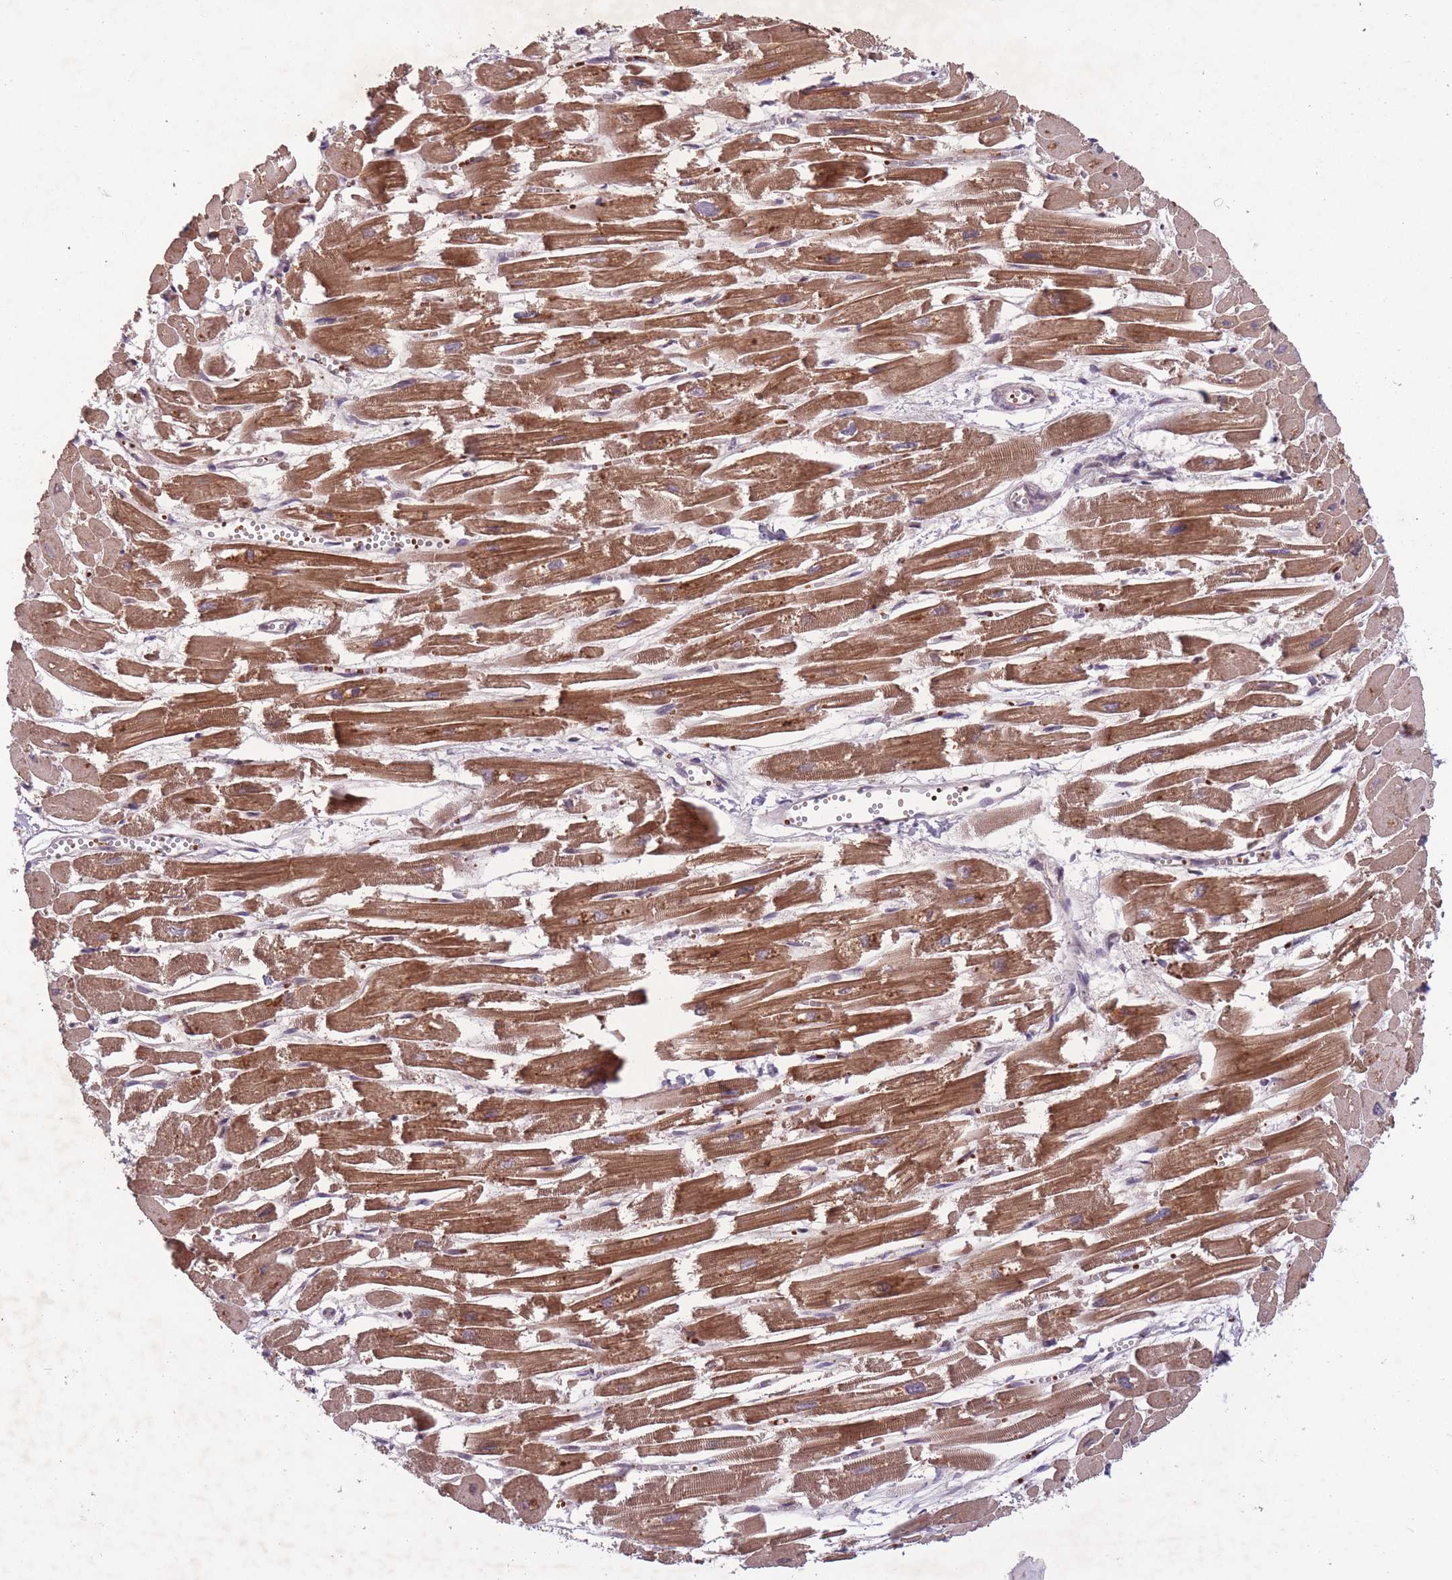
{"staining": {"intensity": "strong", "quantity": ">75%", "location": "cytoplasmic/membranous"}, "tissue": "heart muscle", "cell_type": "Cardiomyocytes", "image_type": "normal", "snomed": [{"axis": "morphology", "description": "Normal tissue, NOS"}, {"axis": "topography", "description": "Heart"}], "caption": "Protein positivity by immunohistochemistry shows strong cytoplasmic/membranous expression in about >75% of cardiomyocytes in normal heart muscle.", "gene": "SECTM1", "patient": {"sex": "male", "age": 54}}